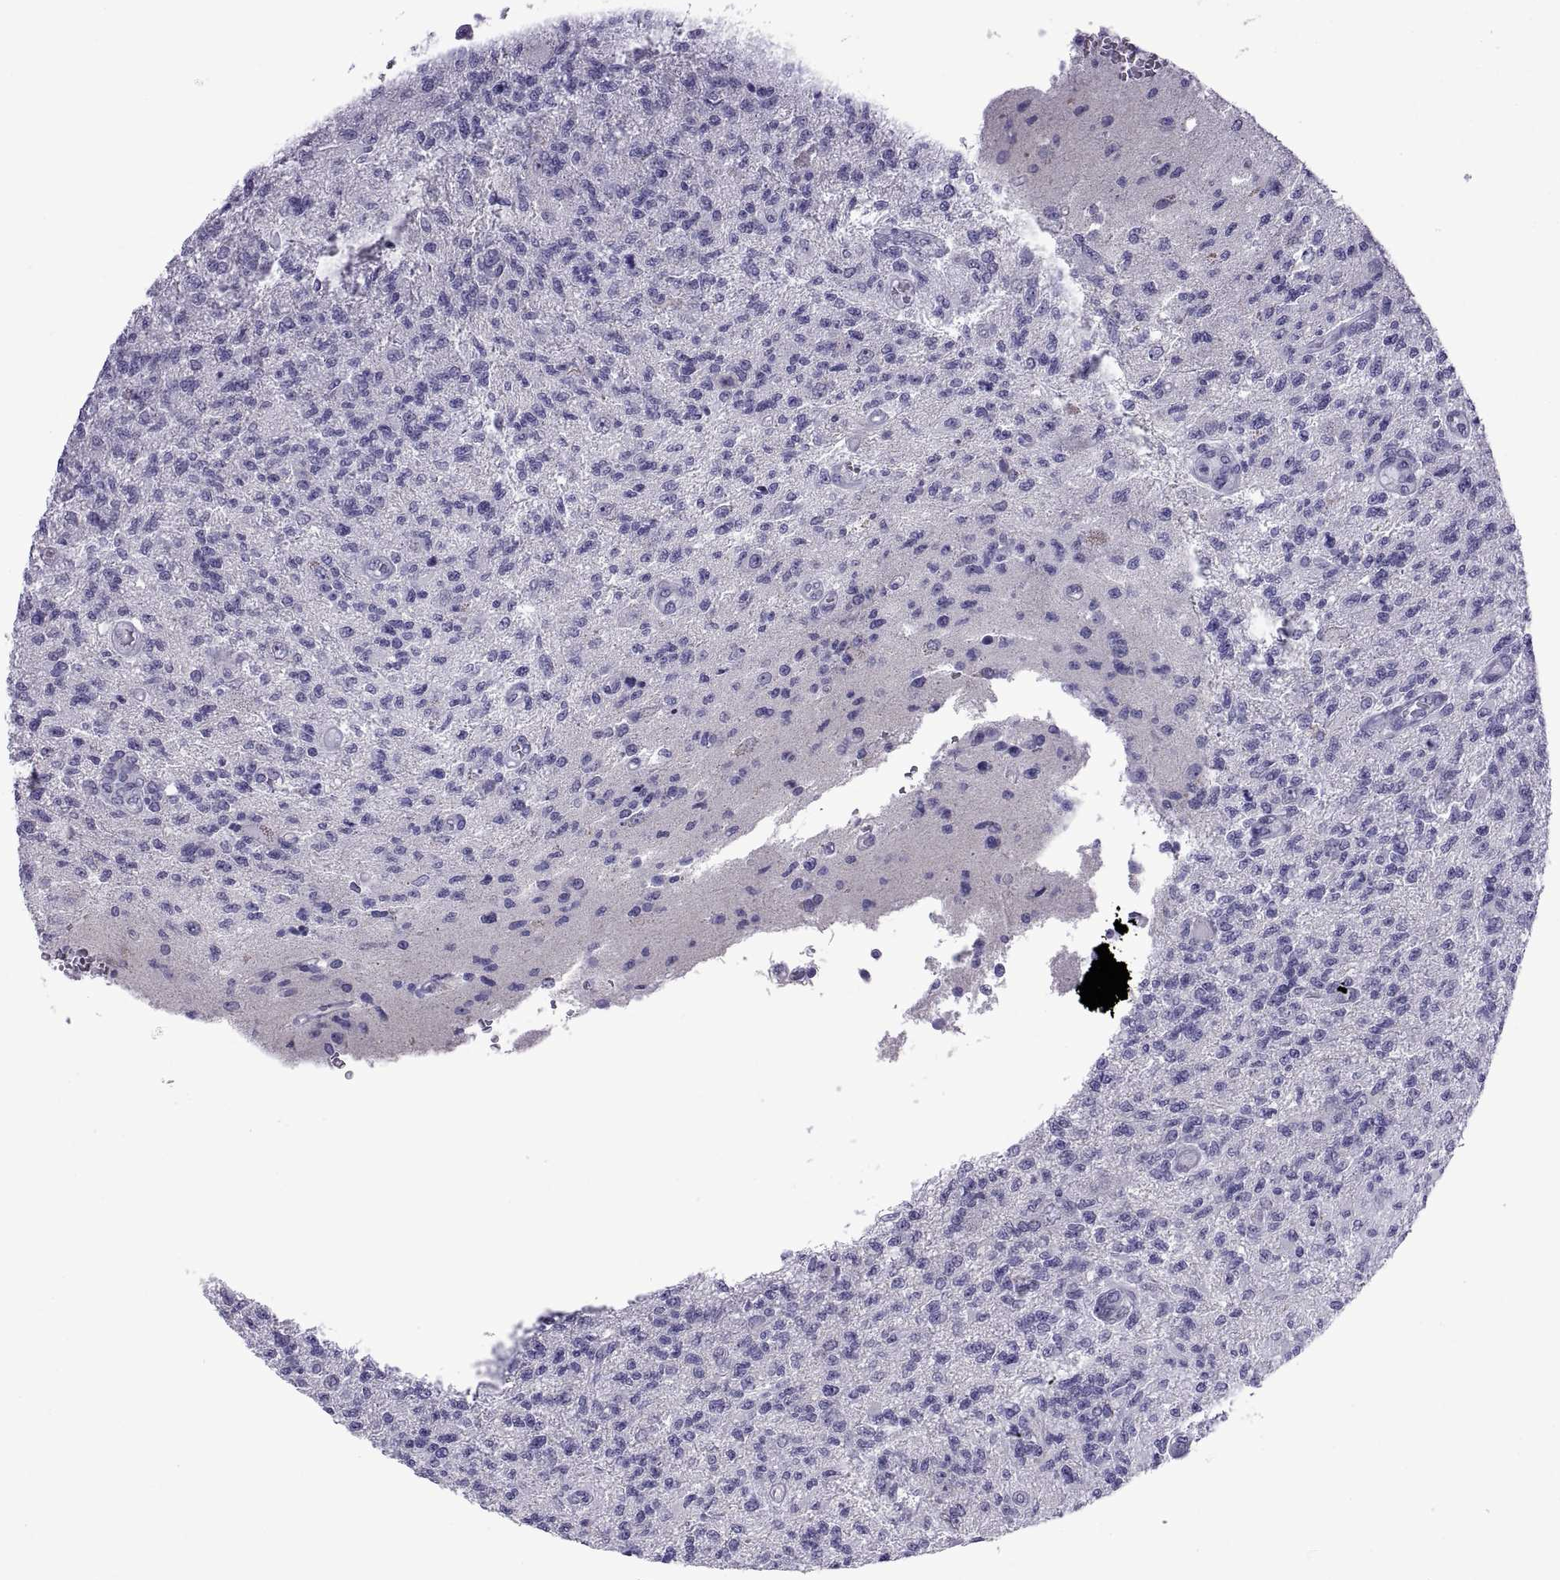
{"staining": {"intensity": "negative", "quantity": "none", "location": "none"}, "tissue": "glioma", "cell_type": "Tumor cells", "image_type": "cancer", "snomed": [{"axis": "morphology", "description": "Glioma, malignant, High grade"}, {"axis": "topography", "description": "Brain"}], "caption": "DAB (3,3'-diaminobenzidine) immunohistochemical staining of malignant high-grade glioma reveals no significant expression in tumor cells.", "gene": "SPDYE1", "patient": {"sex": "male", "age": 56}}